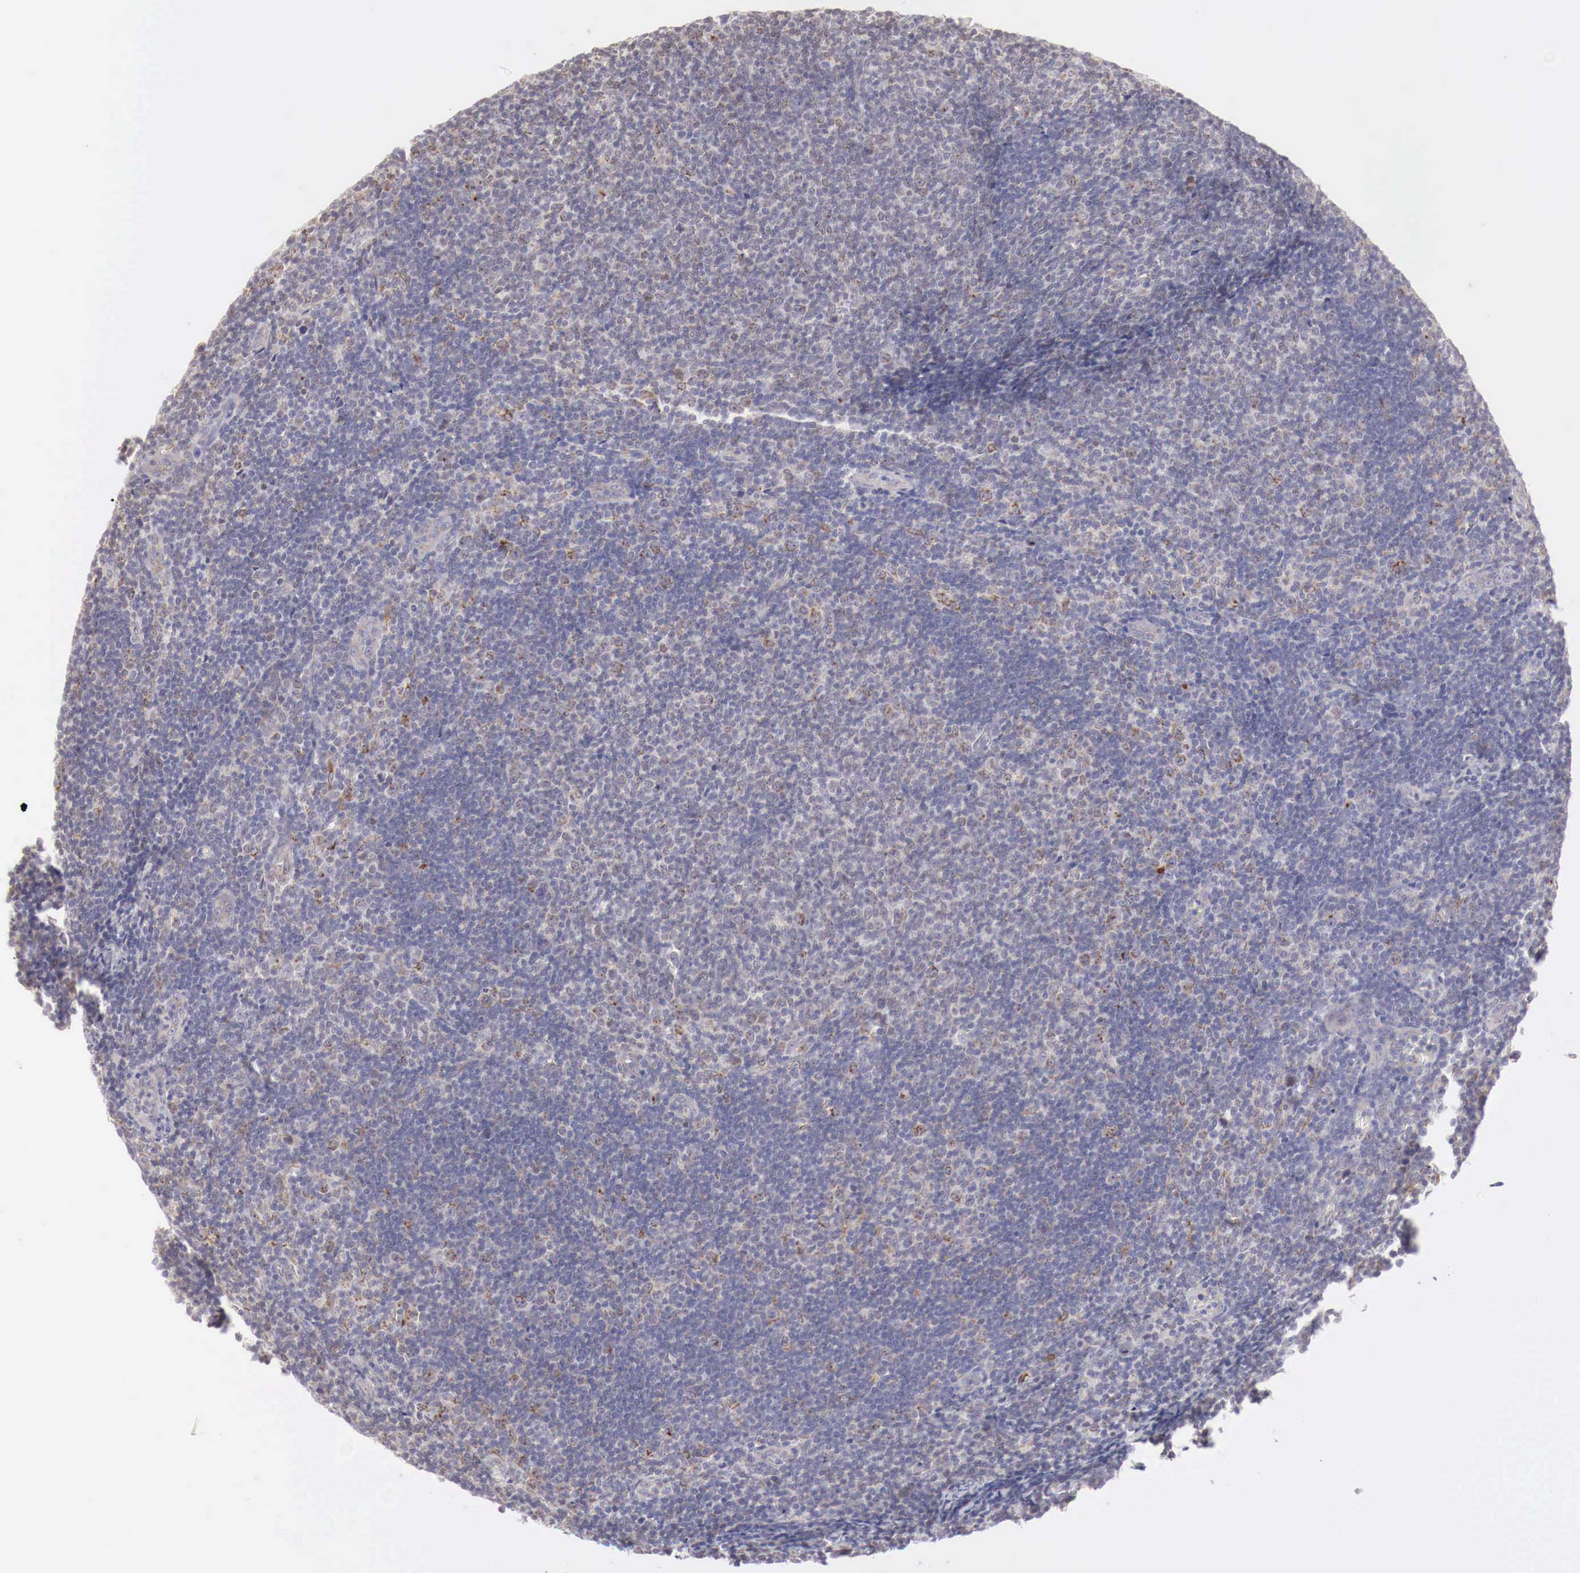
{"staining": {"intensity": "weak", "quantity": "25%-75%", "location": "cytoplasmic/membranous"}, "tissue": "lymphoma", "cell_type": "Tumor cells", "image_type": "cancer", "snomed": [{"axis": "morphology", "description": "Malignant lymphoma, non-Hodgkin's type, Low grade"}, {"axis": "topography", "description": "Lymph node"}], "caption": "Low-grade malignant lymphoma, non-Hodgkin's type stained with a protein marker exhibits weak staining in tumor cells.", "gene": "NSDHL", "patient": {"sex": "male", "age": 49}}